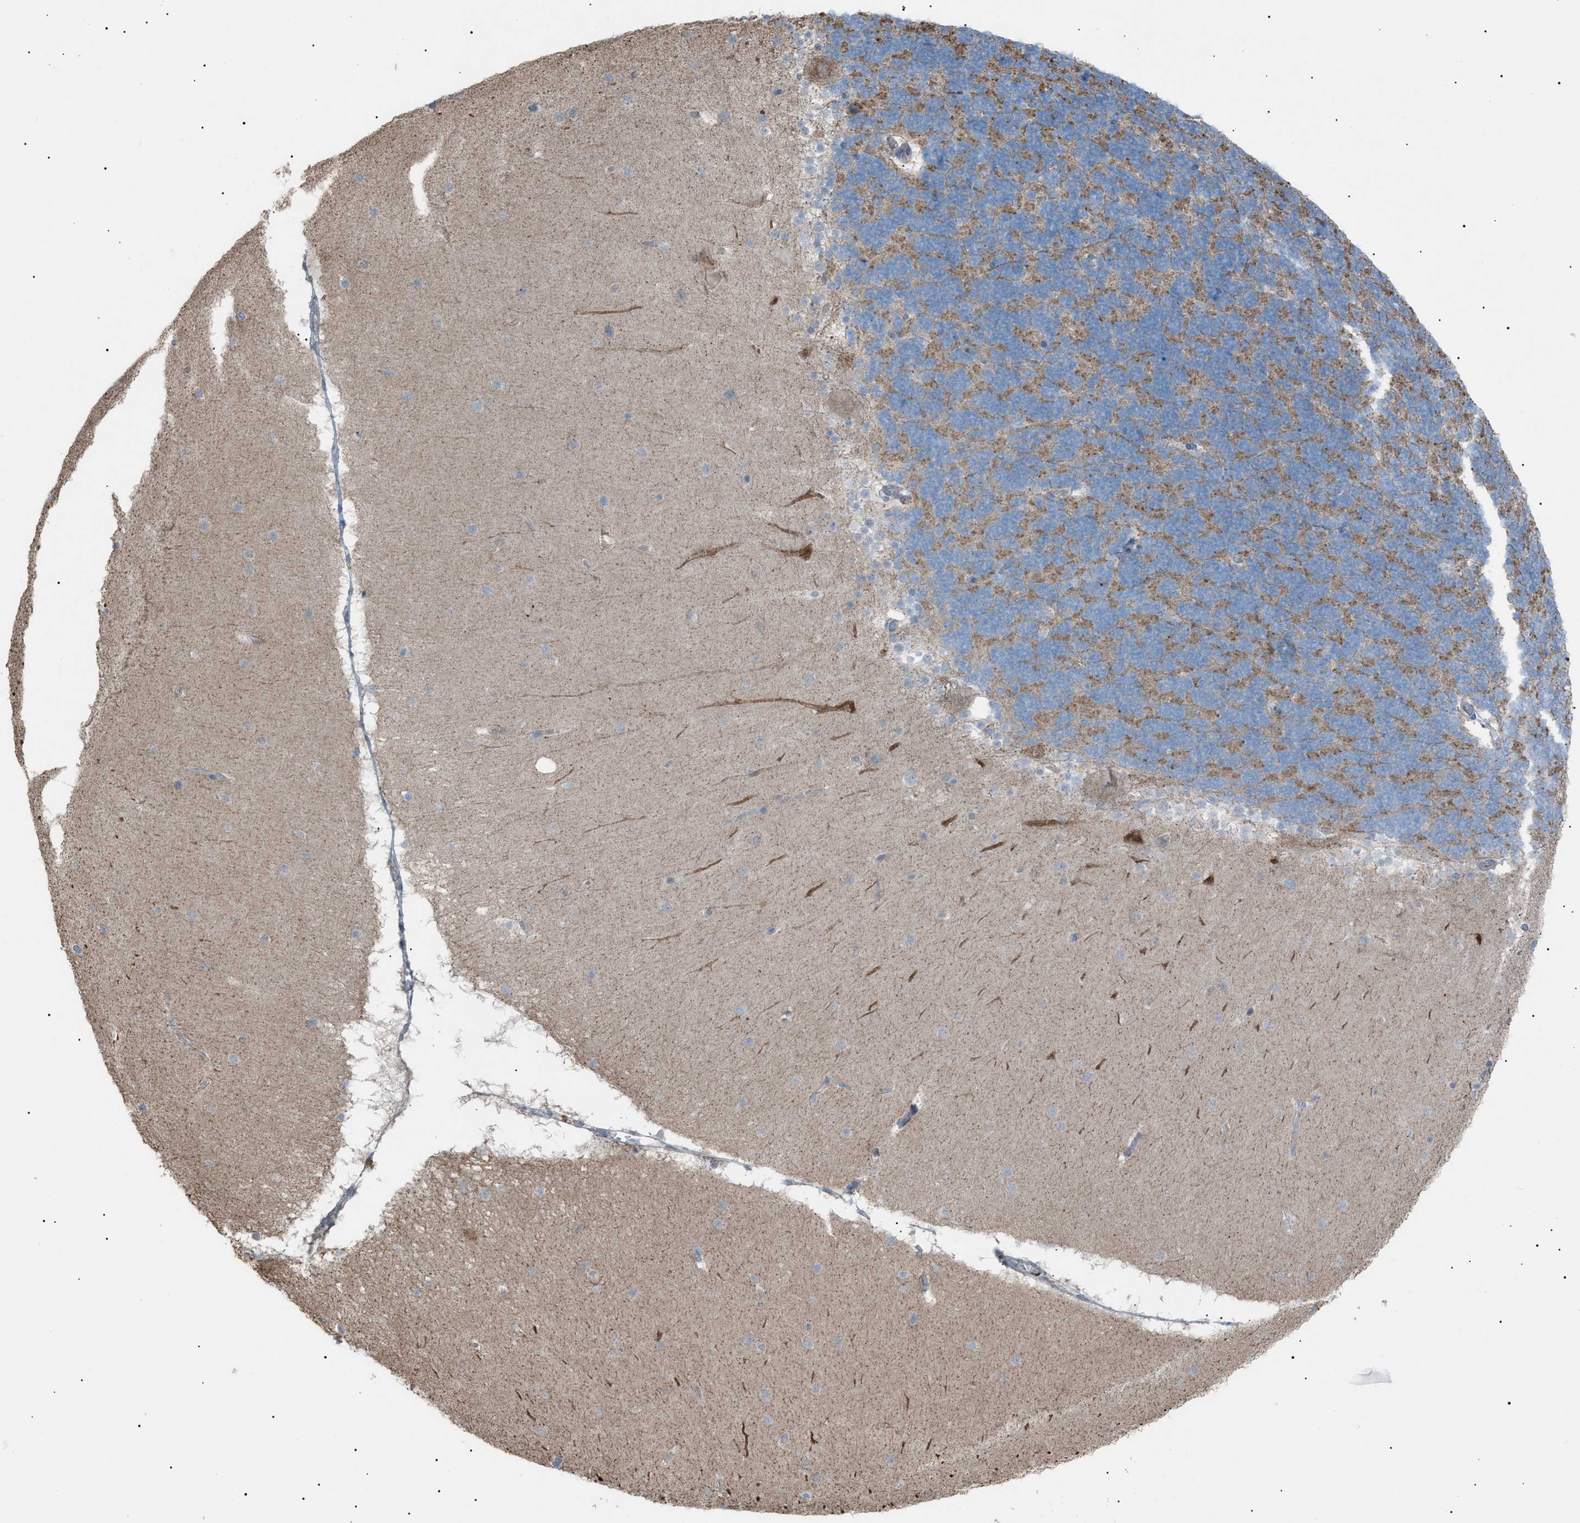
{"staining": {"intensity": "moderate", "quantity": "25%-75%", "location": "cytoplasmic/membranous"}, "tissue": "cerebellum", "cell_type": "Cells in granular layer", "image_type": "normal", "snomed": [{"axis": "morphology", "description": "Normal tissue, NOS"}, {"axis": "topography", "description": "Cerebellum"}], "caption": "Brown immunohistochemical staining in unremarkable human cerebellum exhibits moderate cytoplasmic/membranous staining in about 25%-75% of cells in granular layer.", "gene": "ZNF516", "patient": {"sex": "female", "age": 19}}